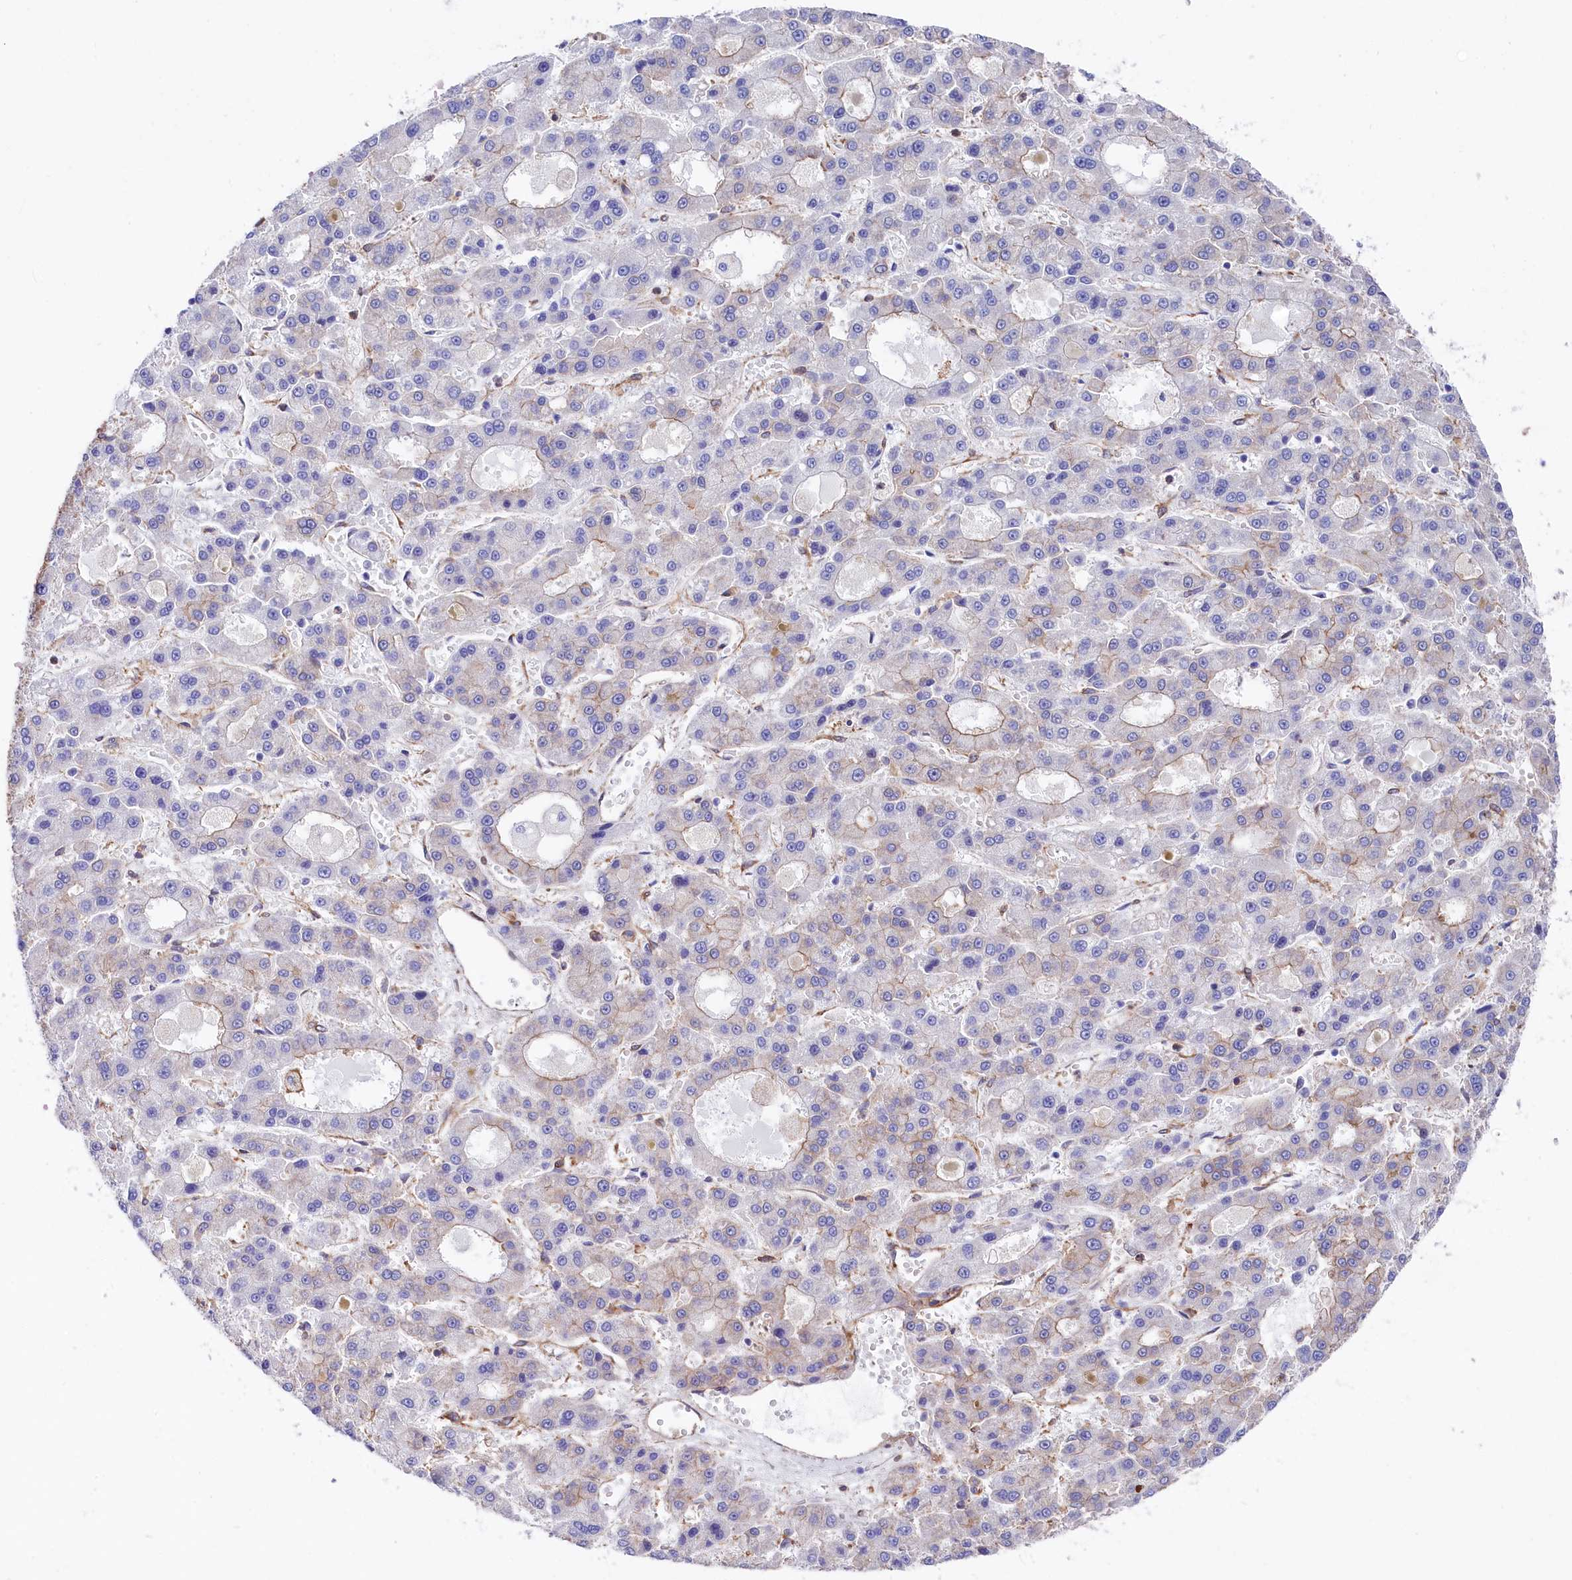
{"staining": {"intensity": "negative", "quantity": "none", "location": "none"}, "tissue": "liver cancer", "cell_type": "Tumor cells", "image_type": "cancer", "snomed": [{"axis": "morphology", "description": "Carcinoma, Hepatocellular, NOS"}, {"axis": "topography", "description": "Liver"}], "caption": "Immunohistochemical staining of liver cancer (hepatocellular carcinoma) demonstrates no significant staining in tumor cells. (DAB immunohistochemistry with hematoxylin counter stain).", "gene": "TNKS1BP1", "patient": {"sex": "male", "age": 70}}